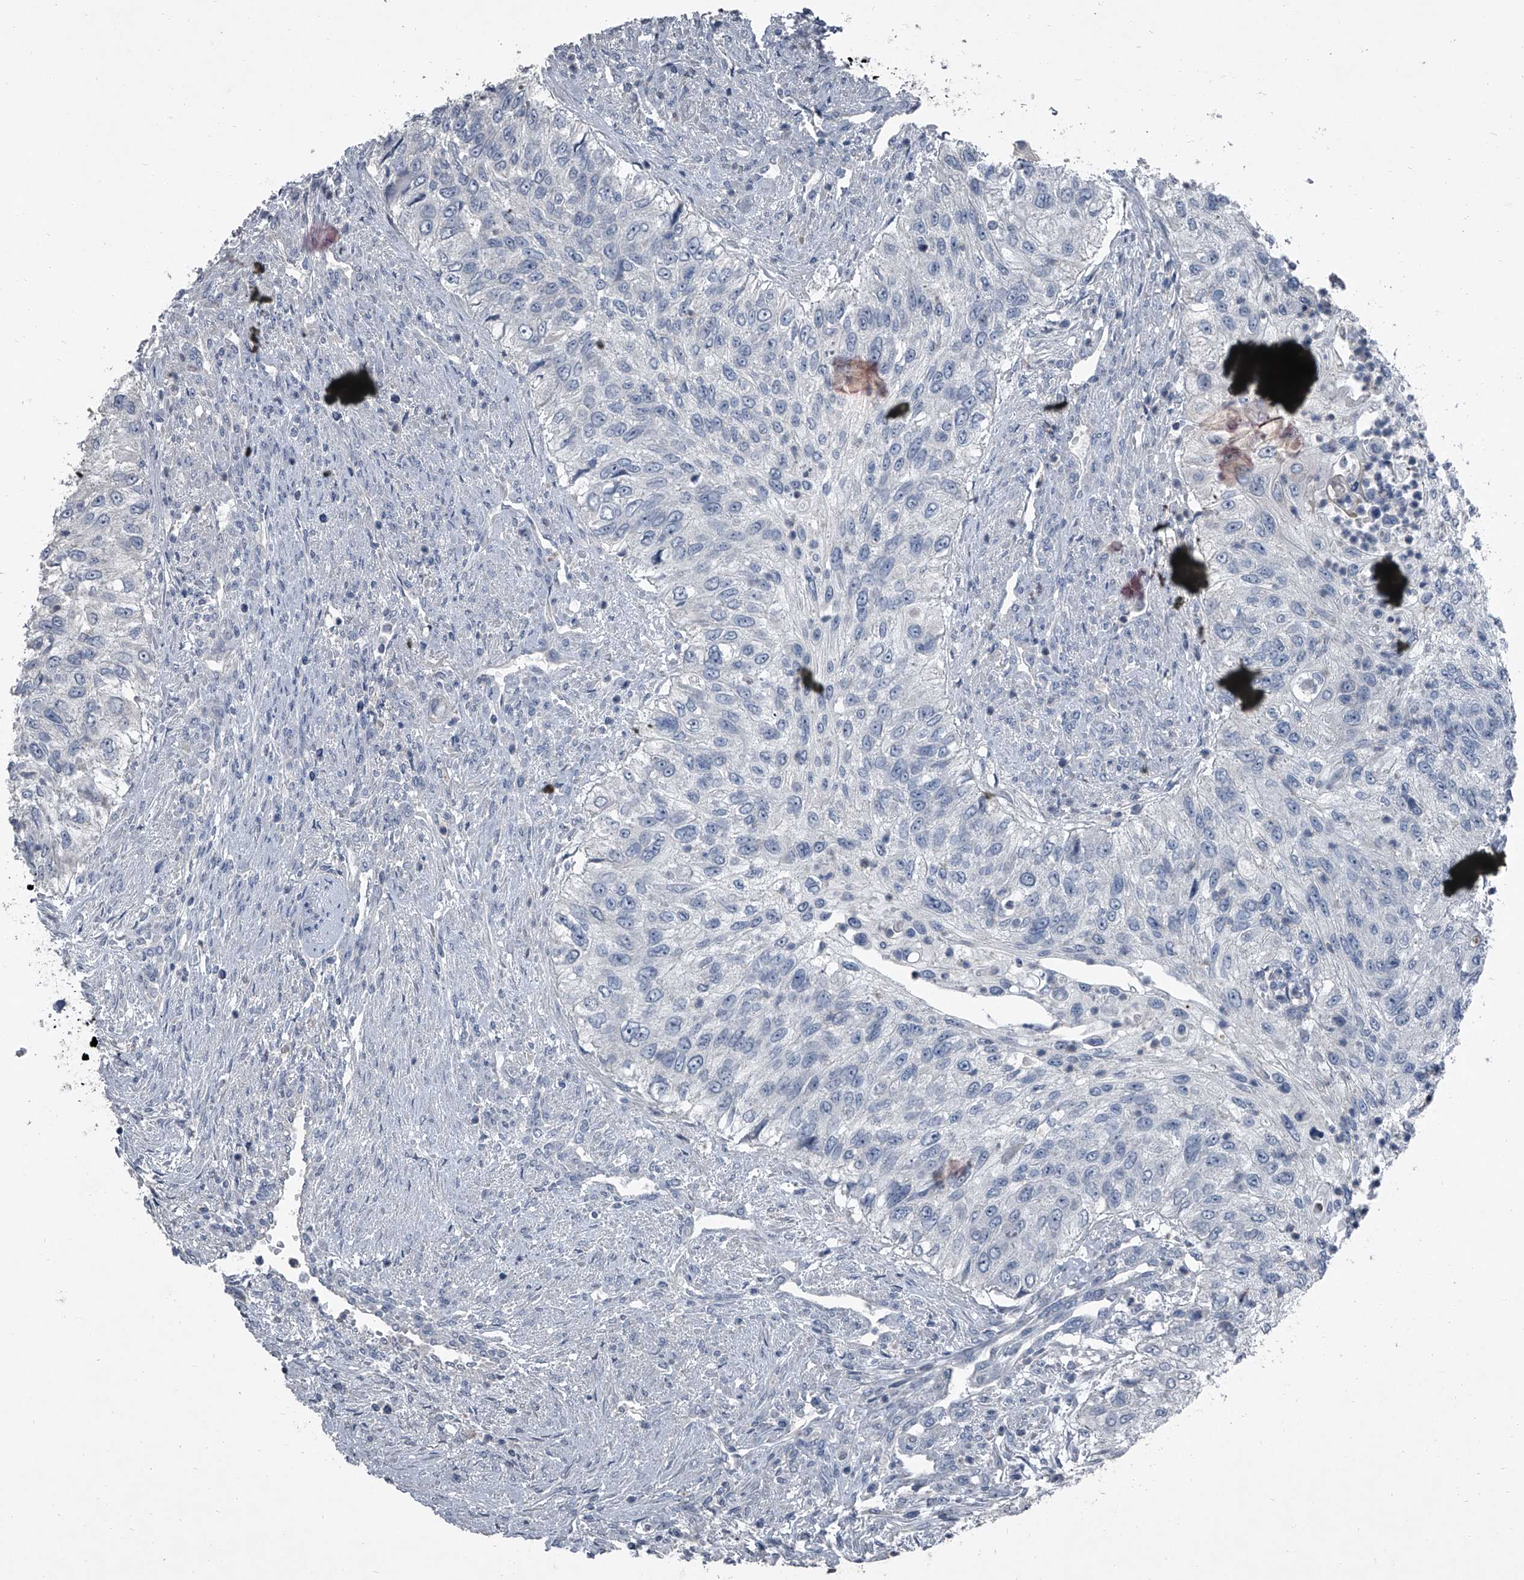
{"staining": {"intensity": "negative", "quantity": "none", "location": "none"}, "tissue": "urothelial cancer", "cell_type": "Tumor cells", "image_type": "cancer", "snomed": [{"axis": "morphology", "description": "Urothelial carcinoma, High grade"}, {"axis": "topography", "description": "Urinary bladder"}], "caption": "IHC micrograph of neoplastic tissue: urothelial cancer stained with DAB shows no significant protein expression in tumor cells.", "gene": "HEPHL1", "patient": {"sex": "female", "age": 60}}